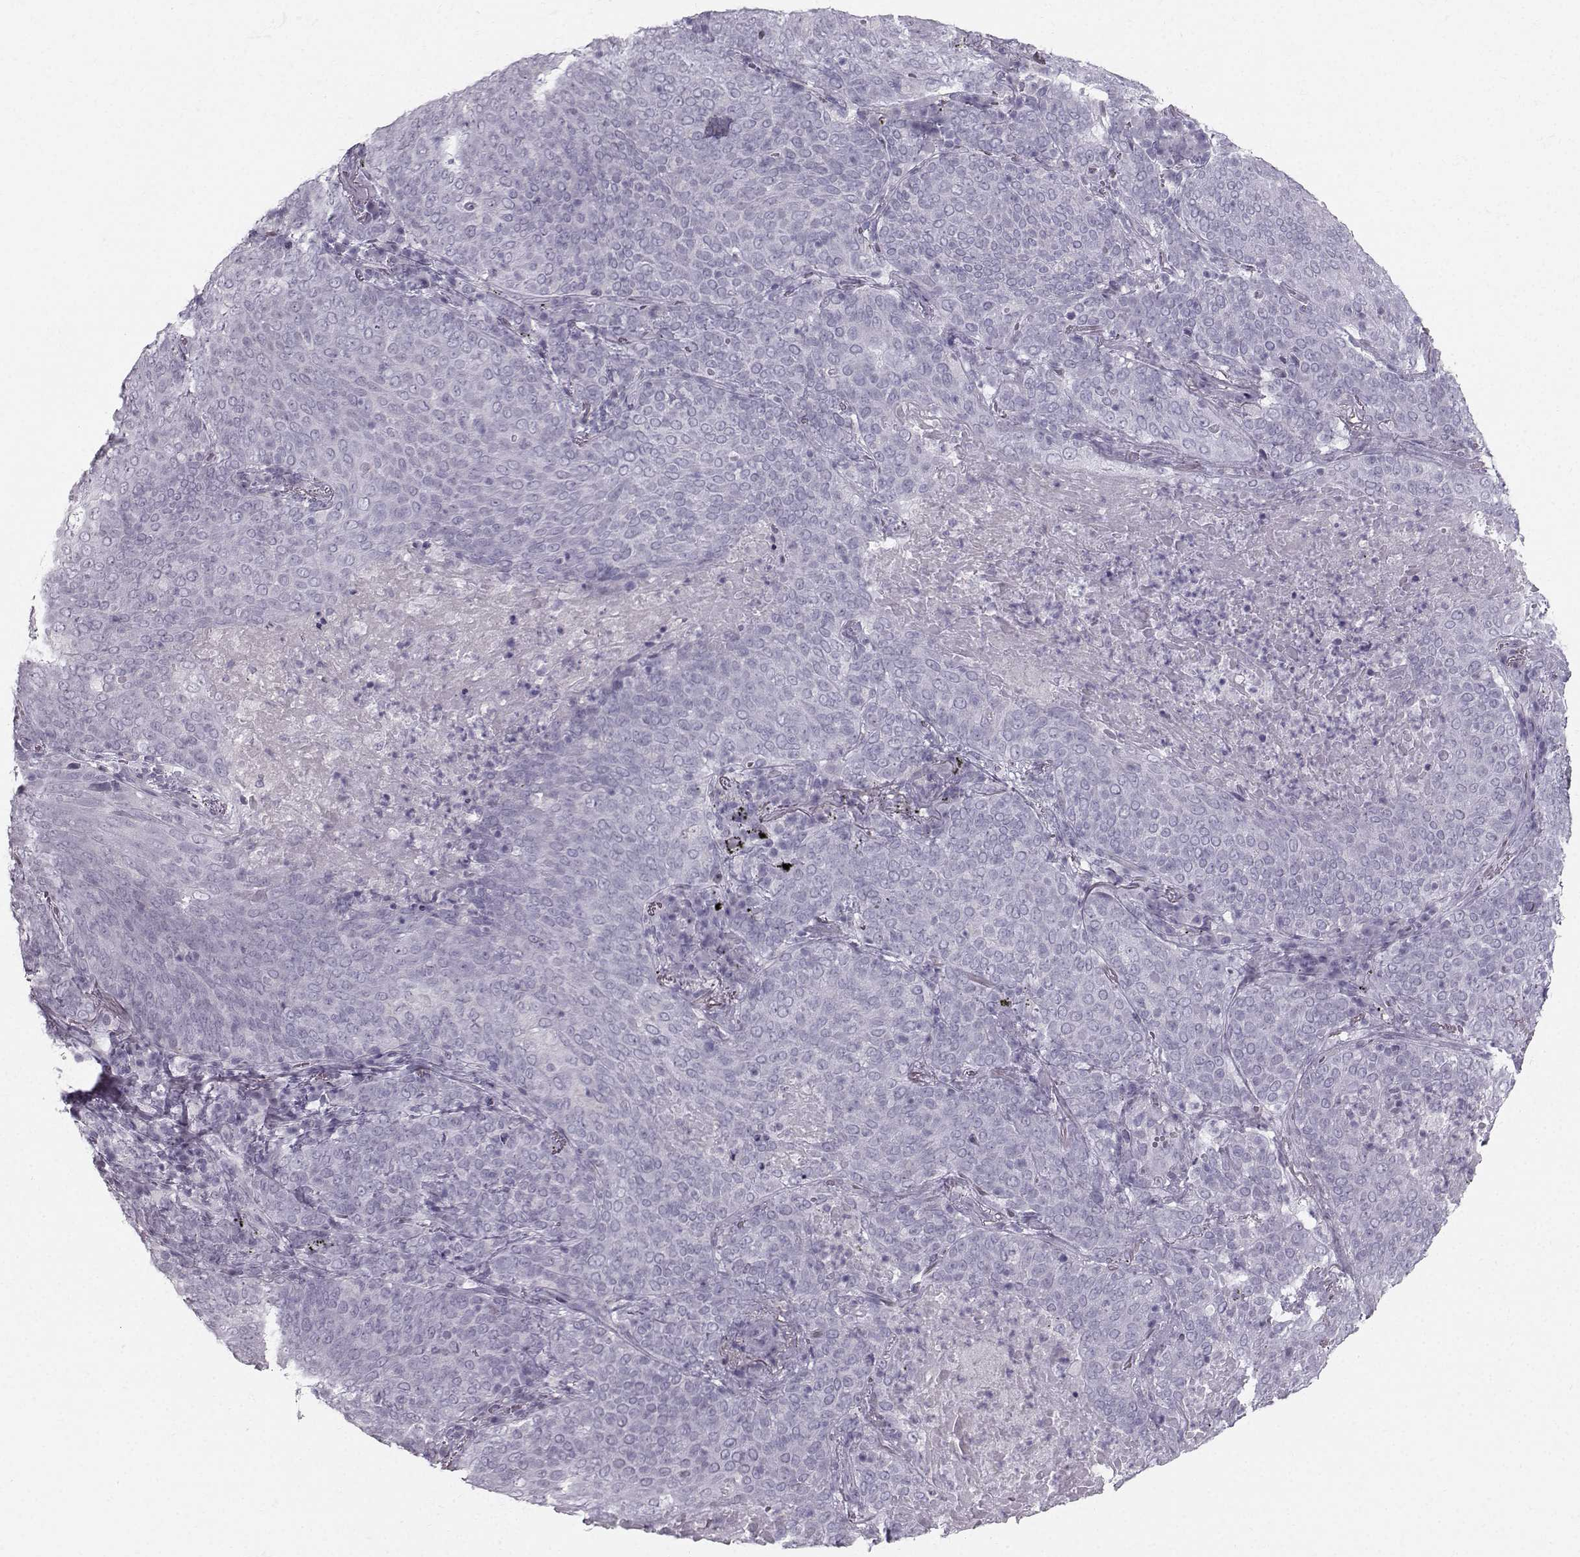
{"staining": {"intensity": "negative", "quantity": "none", "location": "none"}, "tissue": "lung cancer", "cell_type": "Tumor cells", "image_type": "cancer", "snomed": [{"axis": "morphology", "description": "Squamous cell carcinoma, NOS"}, {"axis": "topography", "description": "Lung"}], "caption": "There is no significant expression in tumor cells of lung cancer.", "gene": "CASR", "patient": {"sex": "male", "age": 82}}